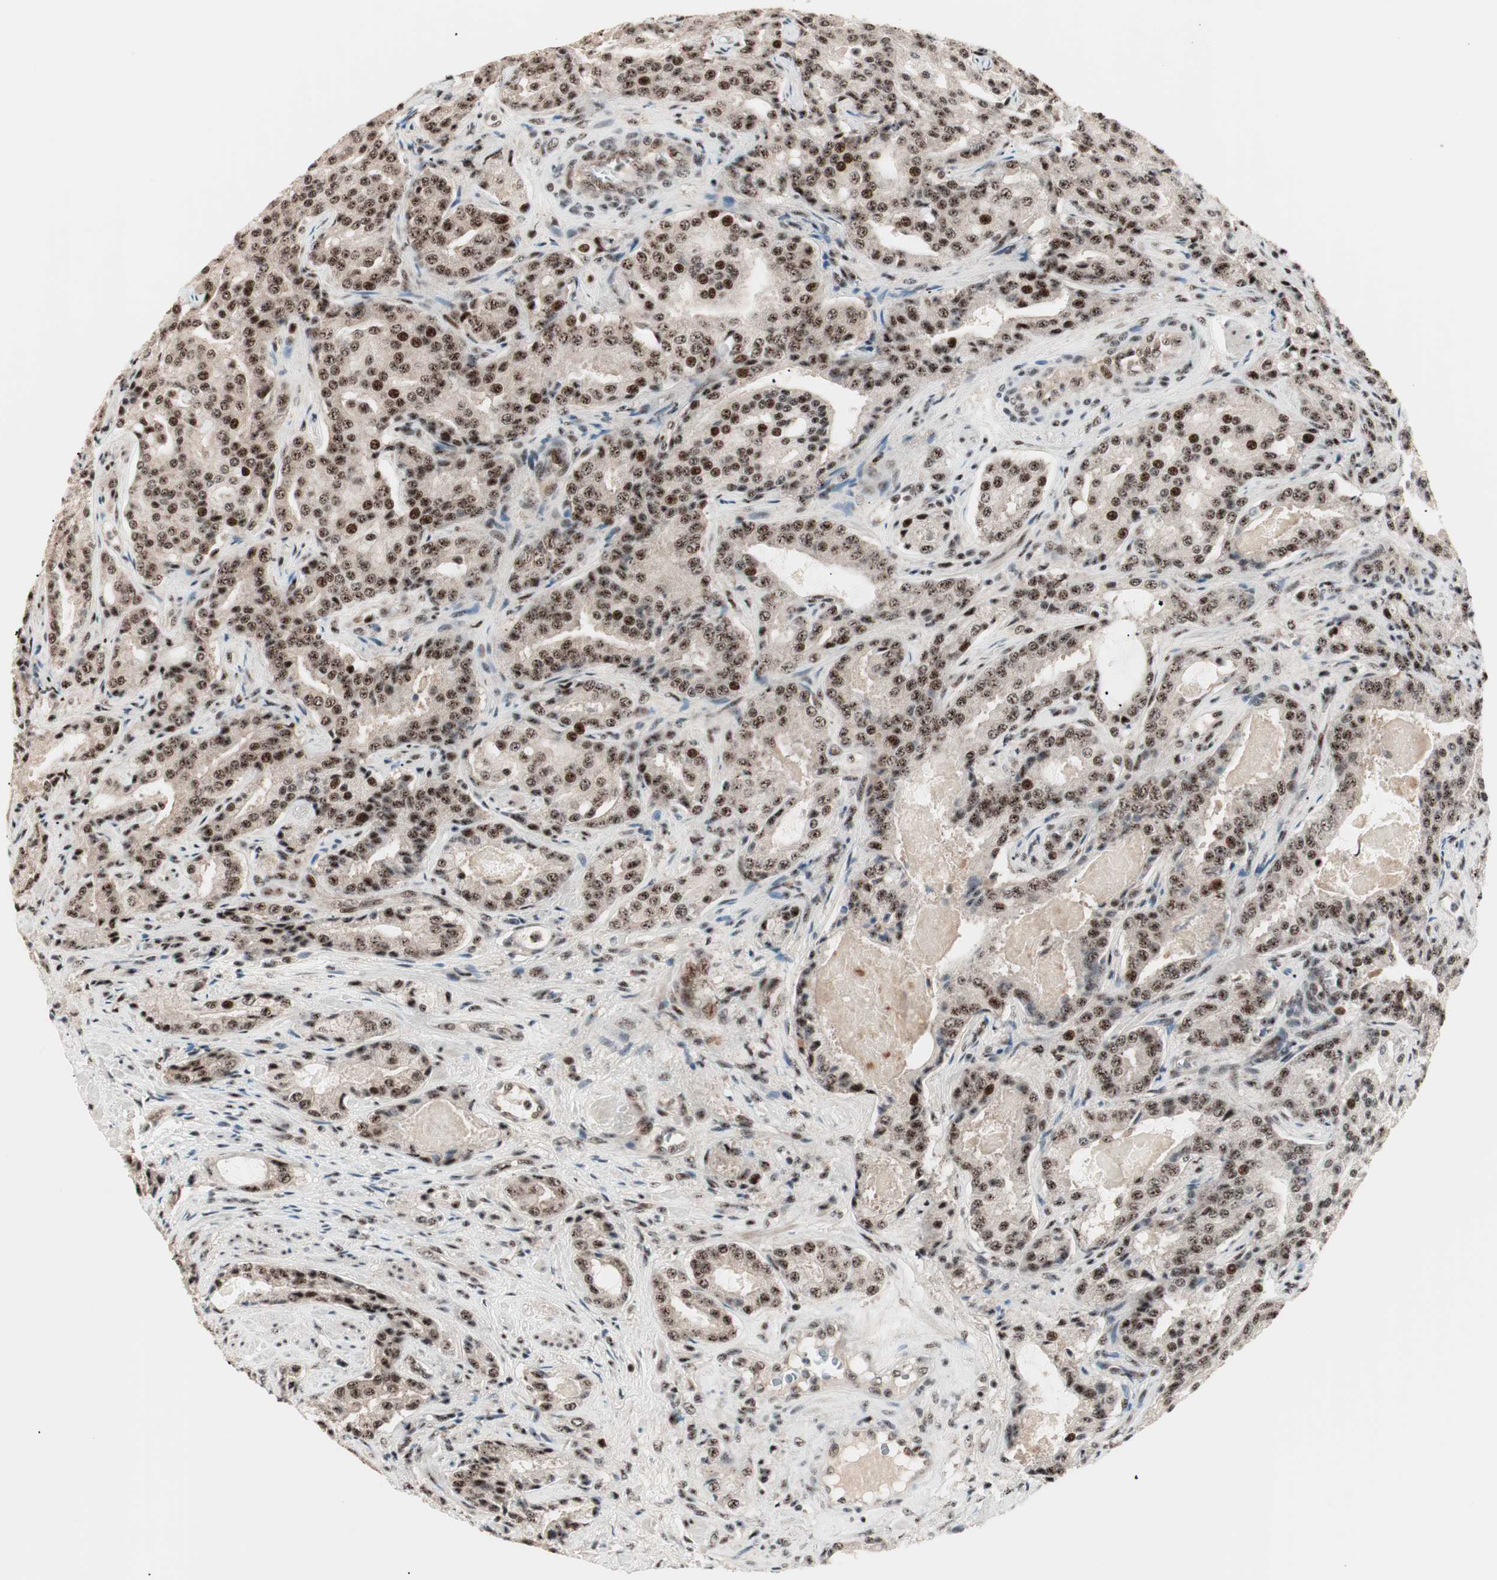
{"staining": {"intensity": "strong", "quantity": ">75%", "location": "nuclear"}, "tissue": "prostate cancer", "cell_type": "Tumor cells", "image_type": "cancer", "snomed": [{"axis": "morphology", "description": "Adenocarcinoma, High grade"}, {"axis": "topography", "description": "Prostate"}], "caption": "Strong nuclear staining for a protein is appreciated in about >75% of tumor cells of prostate cancer (adenocarcinoma (high-grade)) using immunohistochemistry.", "gene": "NR5A2", "patient": {"sex": "male", "age": 72}}